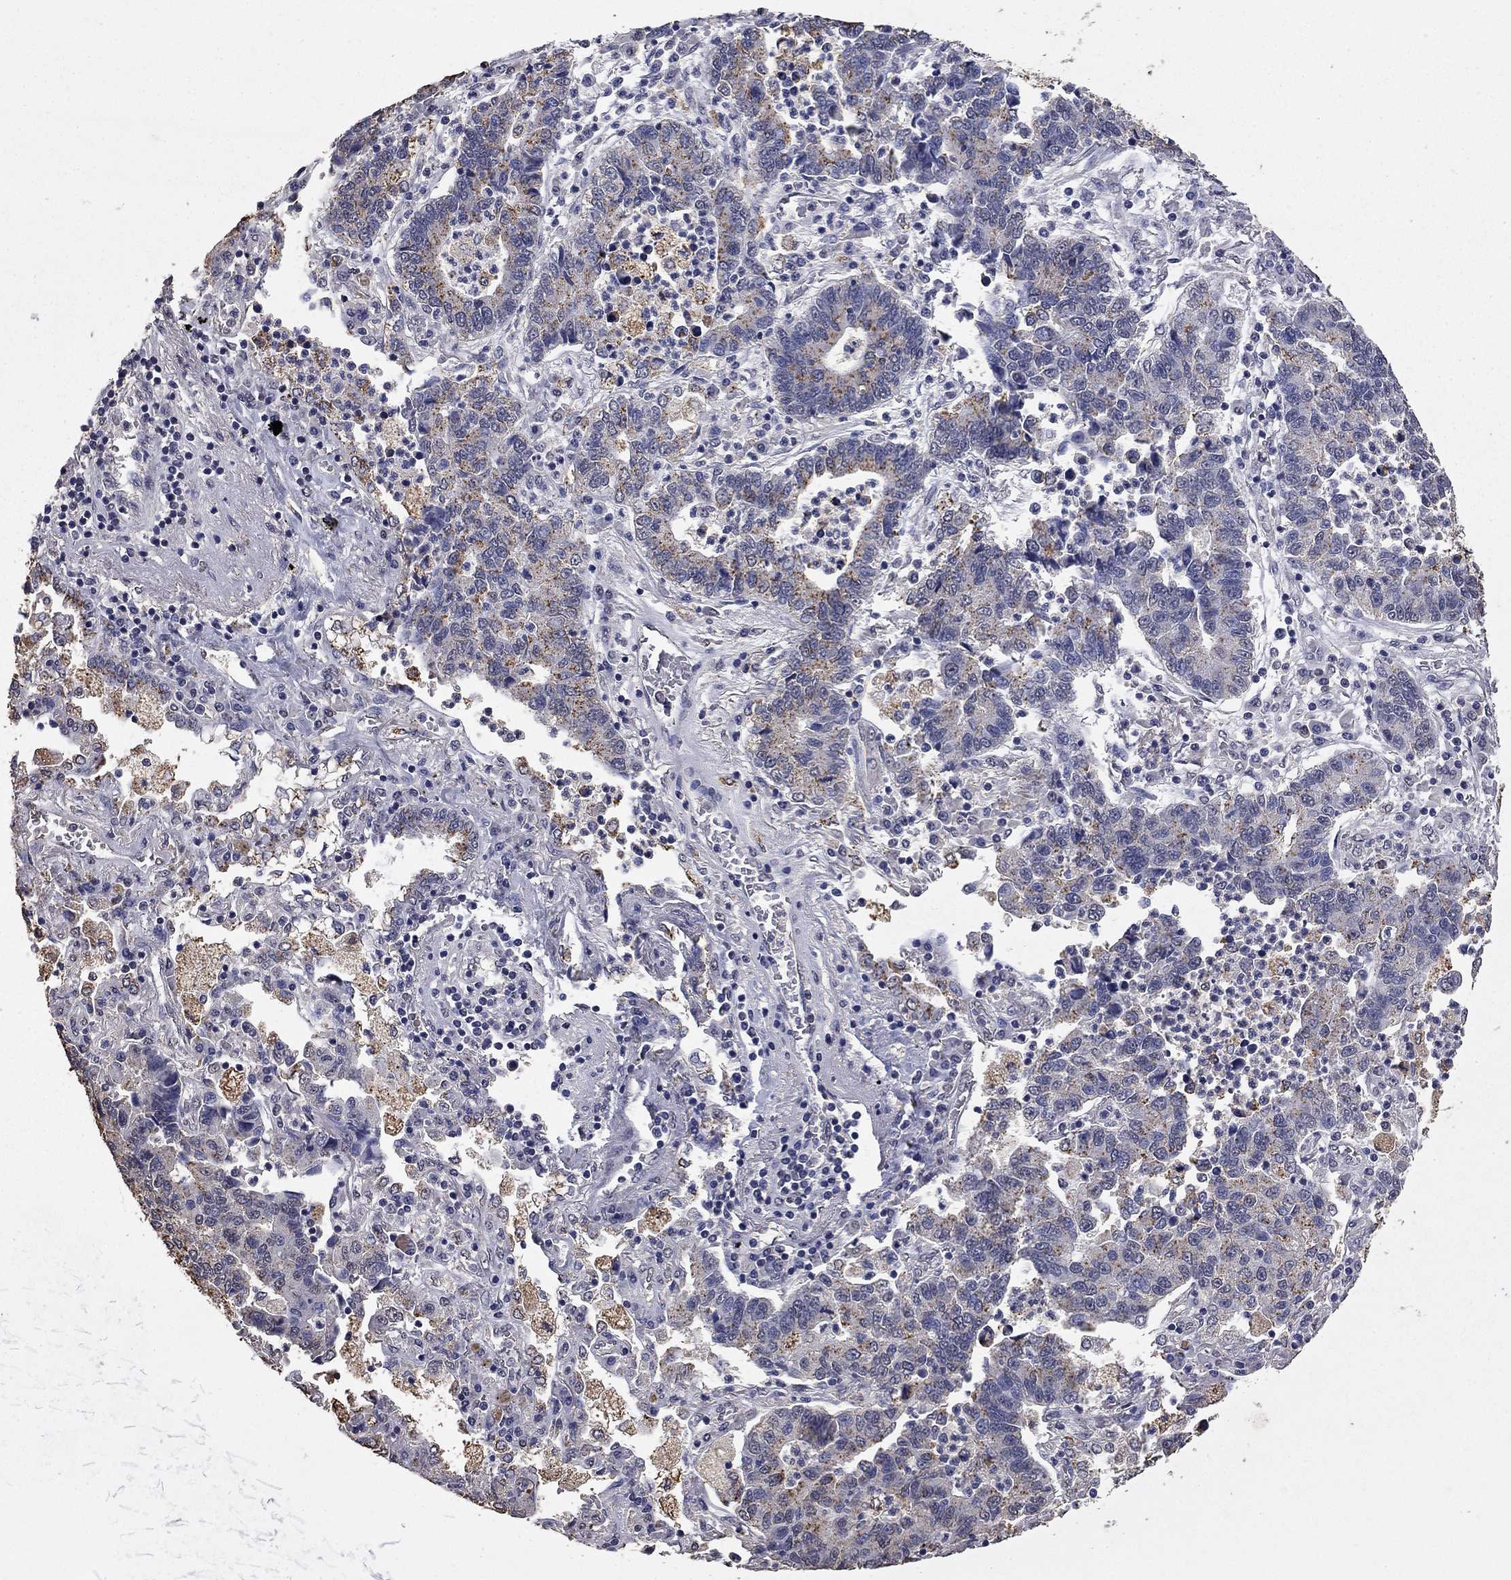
{"staining": {"intensity": "weak", "quantity": "<25%", "location": "cytoplasmic/membranous"}, "tissue": "lung cancer", "cell_type": "Tumor cells", "image_type": "cancer", "snomed": [{"axis": "morphology", "description": "Adenocarcinoma, NOS"}, {"axis": "topography", "description": "Lung"}], "caption": "DAB immunohistochemical staining of adenocarcinoma (lung) demonstrates no significant staining in tumor cells.", "gene": "MFAP3L", "patient": {"sex": "female", "age": 57}}